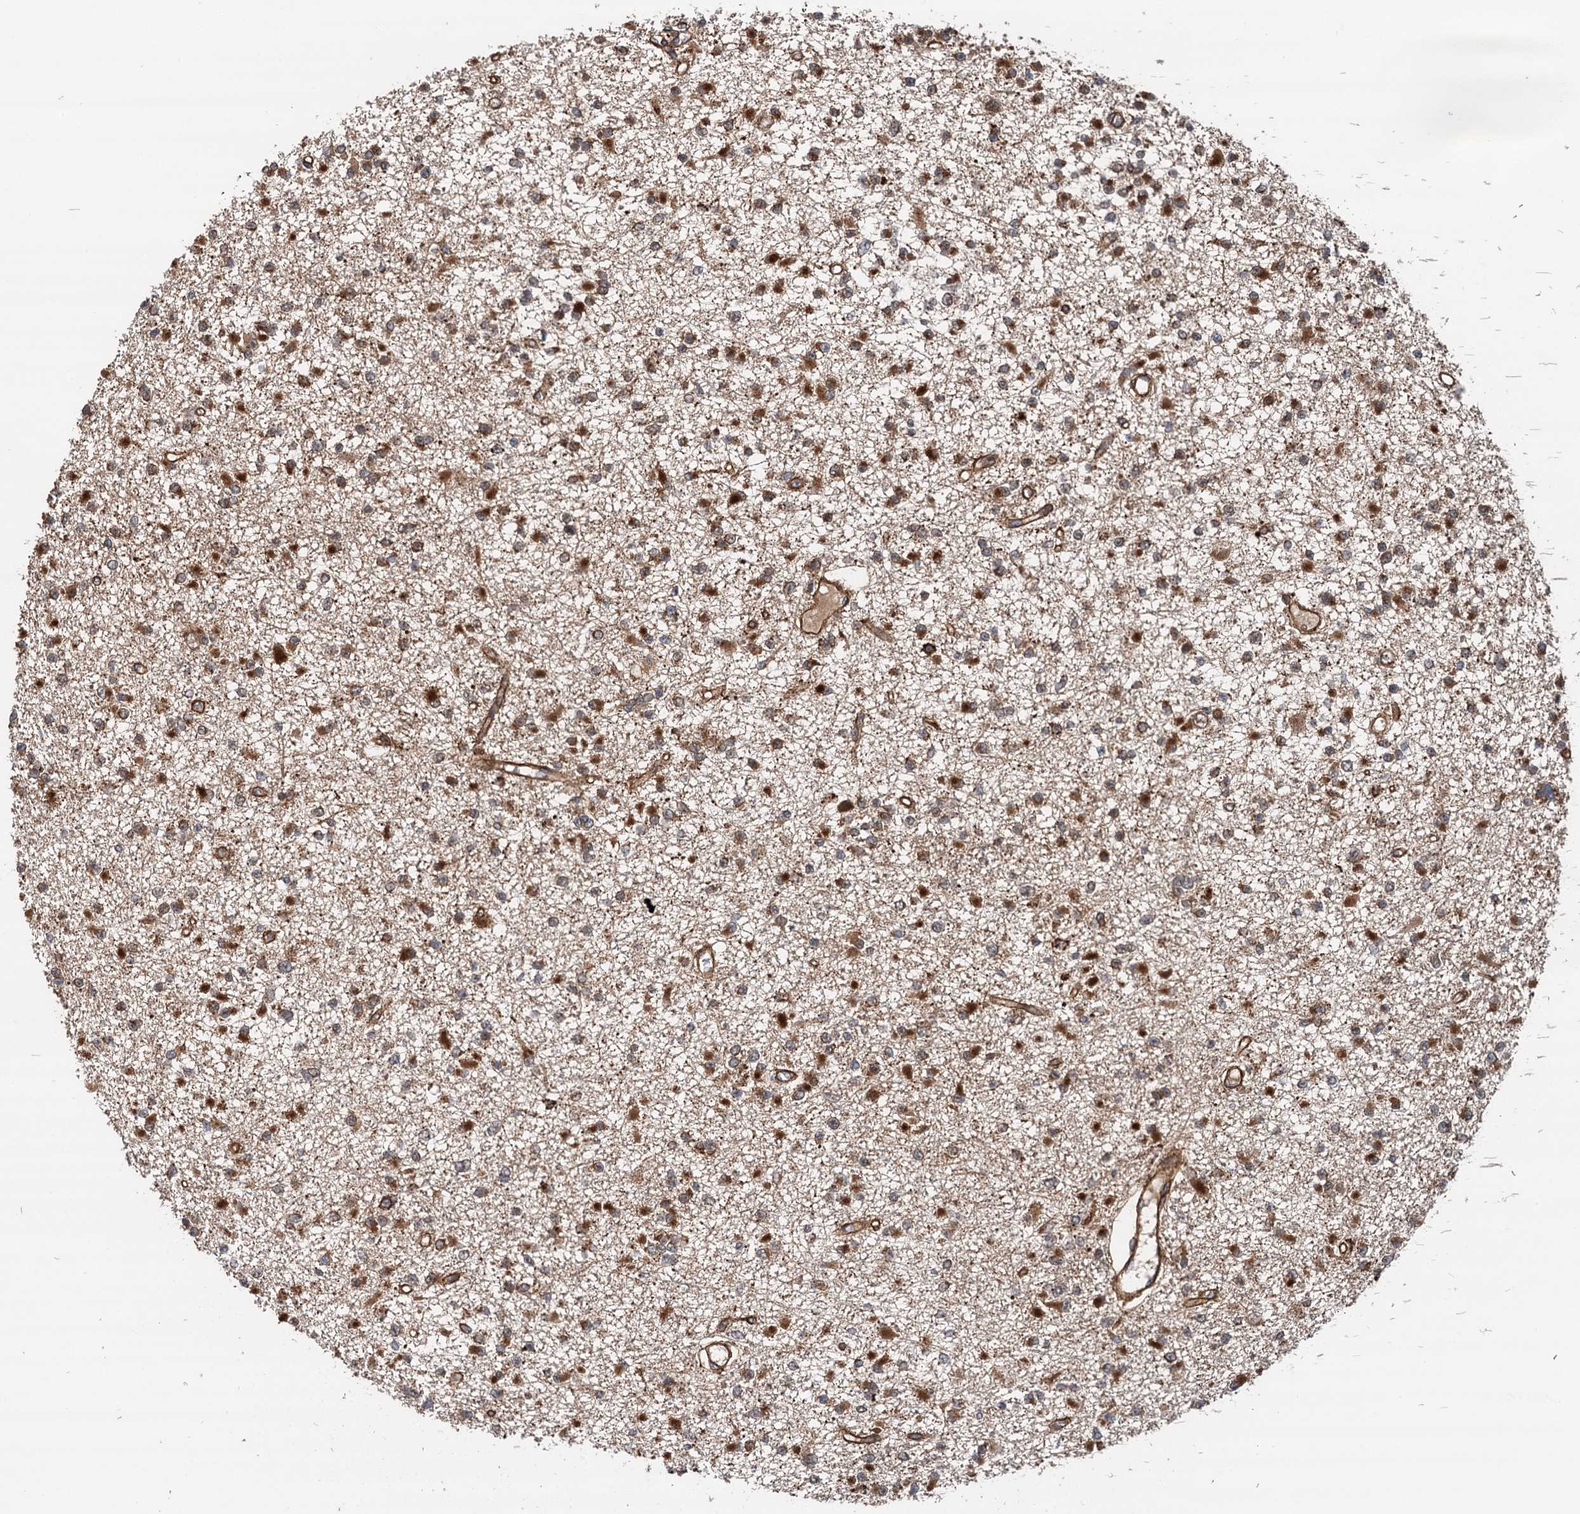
{"staining": {"intensity": "strong", "quantity": ">75%", "location": "cytoplasmic/membranous"}, "tissue": "glioma", "cell_type": "Tumor cells", "image_type": "cancer", "snomed": [{"axis": "morphology", "description": "Glioma, malignant, Low grade"}, {"axis": "topography", "description": "Brain"}], "caption": "About >75% of tumor cells in low-grade glioma (malignant) exhibit strong cytoplasmic/membranous protein expression as visualized by brown immunohistochemical staining.", "gene": "NLRP10", "patient": {"sex": "female", "age": 22}}